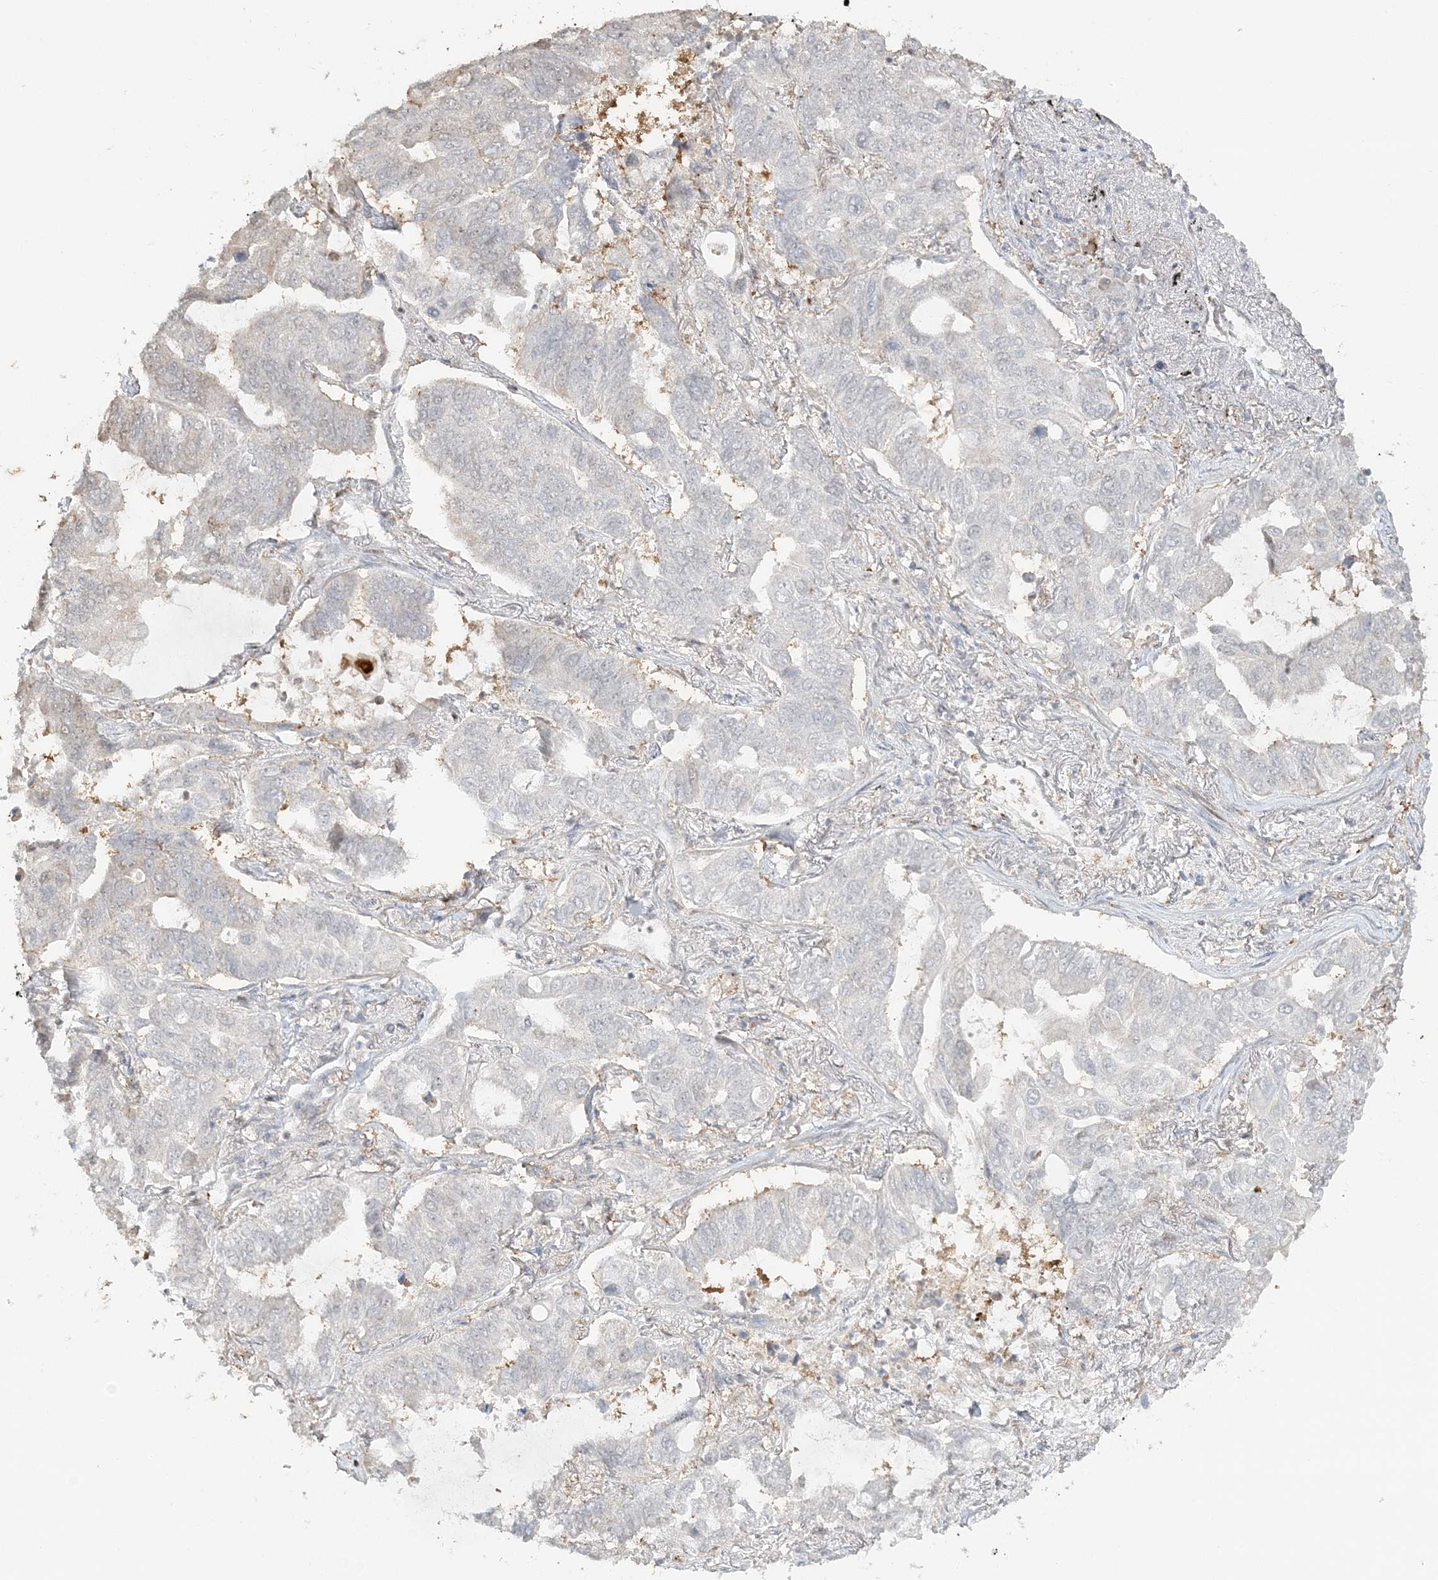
{"staining": {"intensity": "negative", "quantity": "none", "location": "none"}, "tissue": "lung cancer", "cell_type": "Tumor cells", "image_type": "cancer", "snomed": [{"axis": "morphology", "description": "Adenocarcinoma, NOS"}, {"axis": "topography", "description": "Lung"}], "caption": "The micrograph displays no significant expression in tumor cells of adenocarcinoma (lung).", "gene": "SUMO2", "patient": {"sex": "male", "age": 64}}